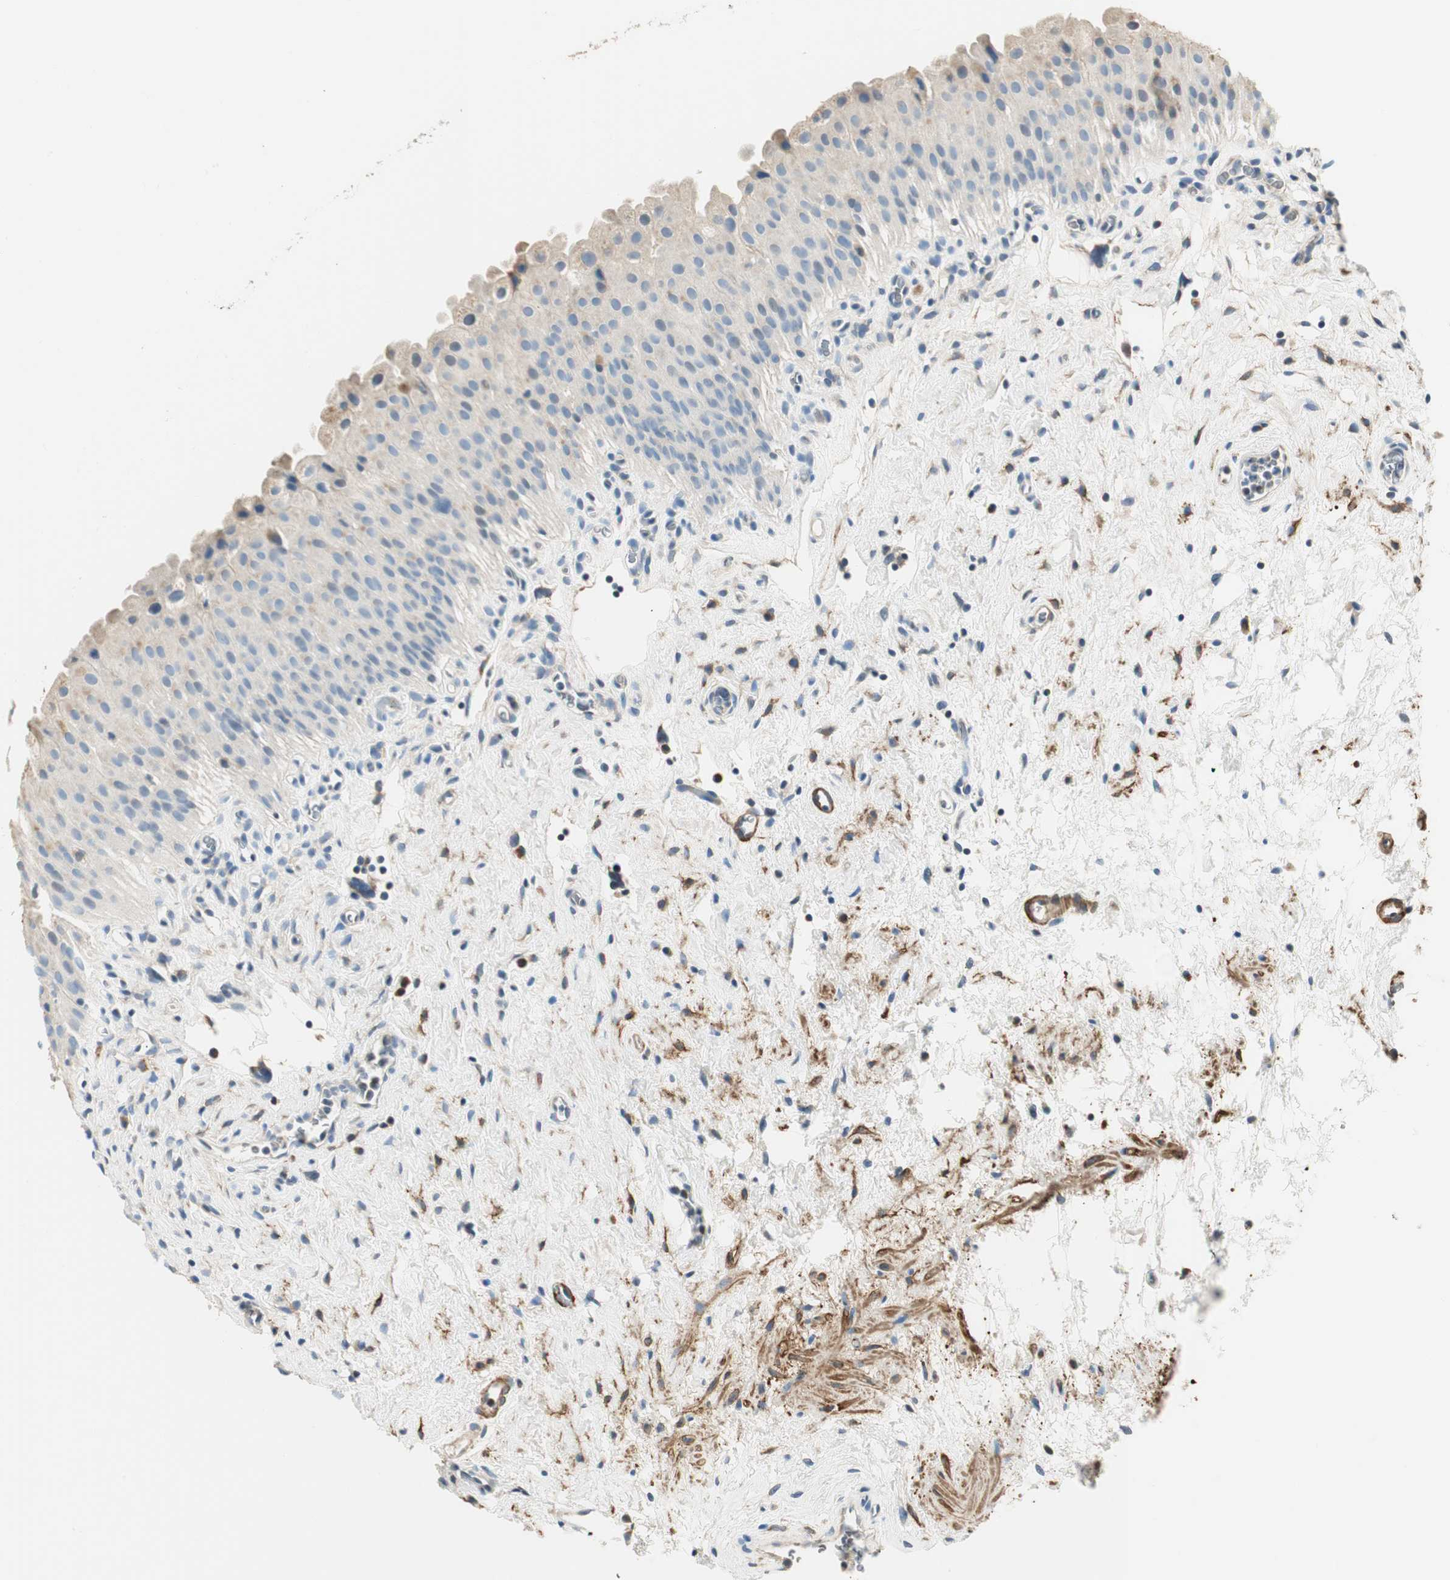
{"staining": {"intensity": "moderate", "quantity": "25%-75%", "location": "cytoplasmic/membranous"}, "tissue": "urinary bladder", "cell_type": "Urothelial cells", "image_type": "normal", "snomed": [{"axis": "morphology", "description": "Normal tissue, NOS"}, {"axis": "morphology", "description": "Urothelial carcinoma, High grade"}, {"axis": "topography", "description": "Urinary bladder"}], "caption": "IHC image of normal urinary bladder: human urinary bladder stained using IHC shows medium levels of moderate protein expression localized specifically in the cytoplasmic/membranous of urothelial cells, appearing as a cytoplasmic/membranous brown color.", "gene": "RORB", "patient": {"sex": "male", "age": 46}}